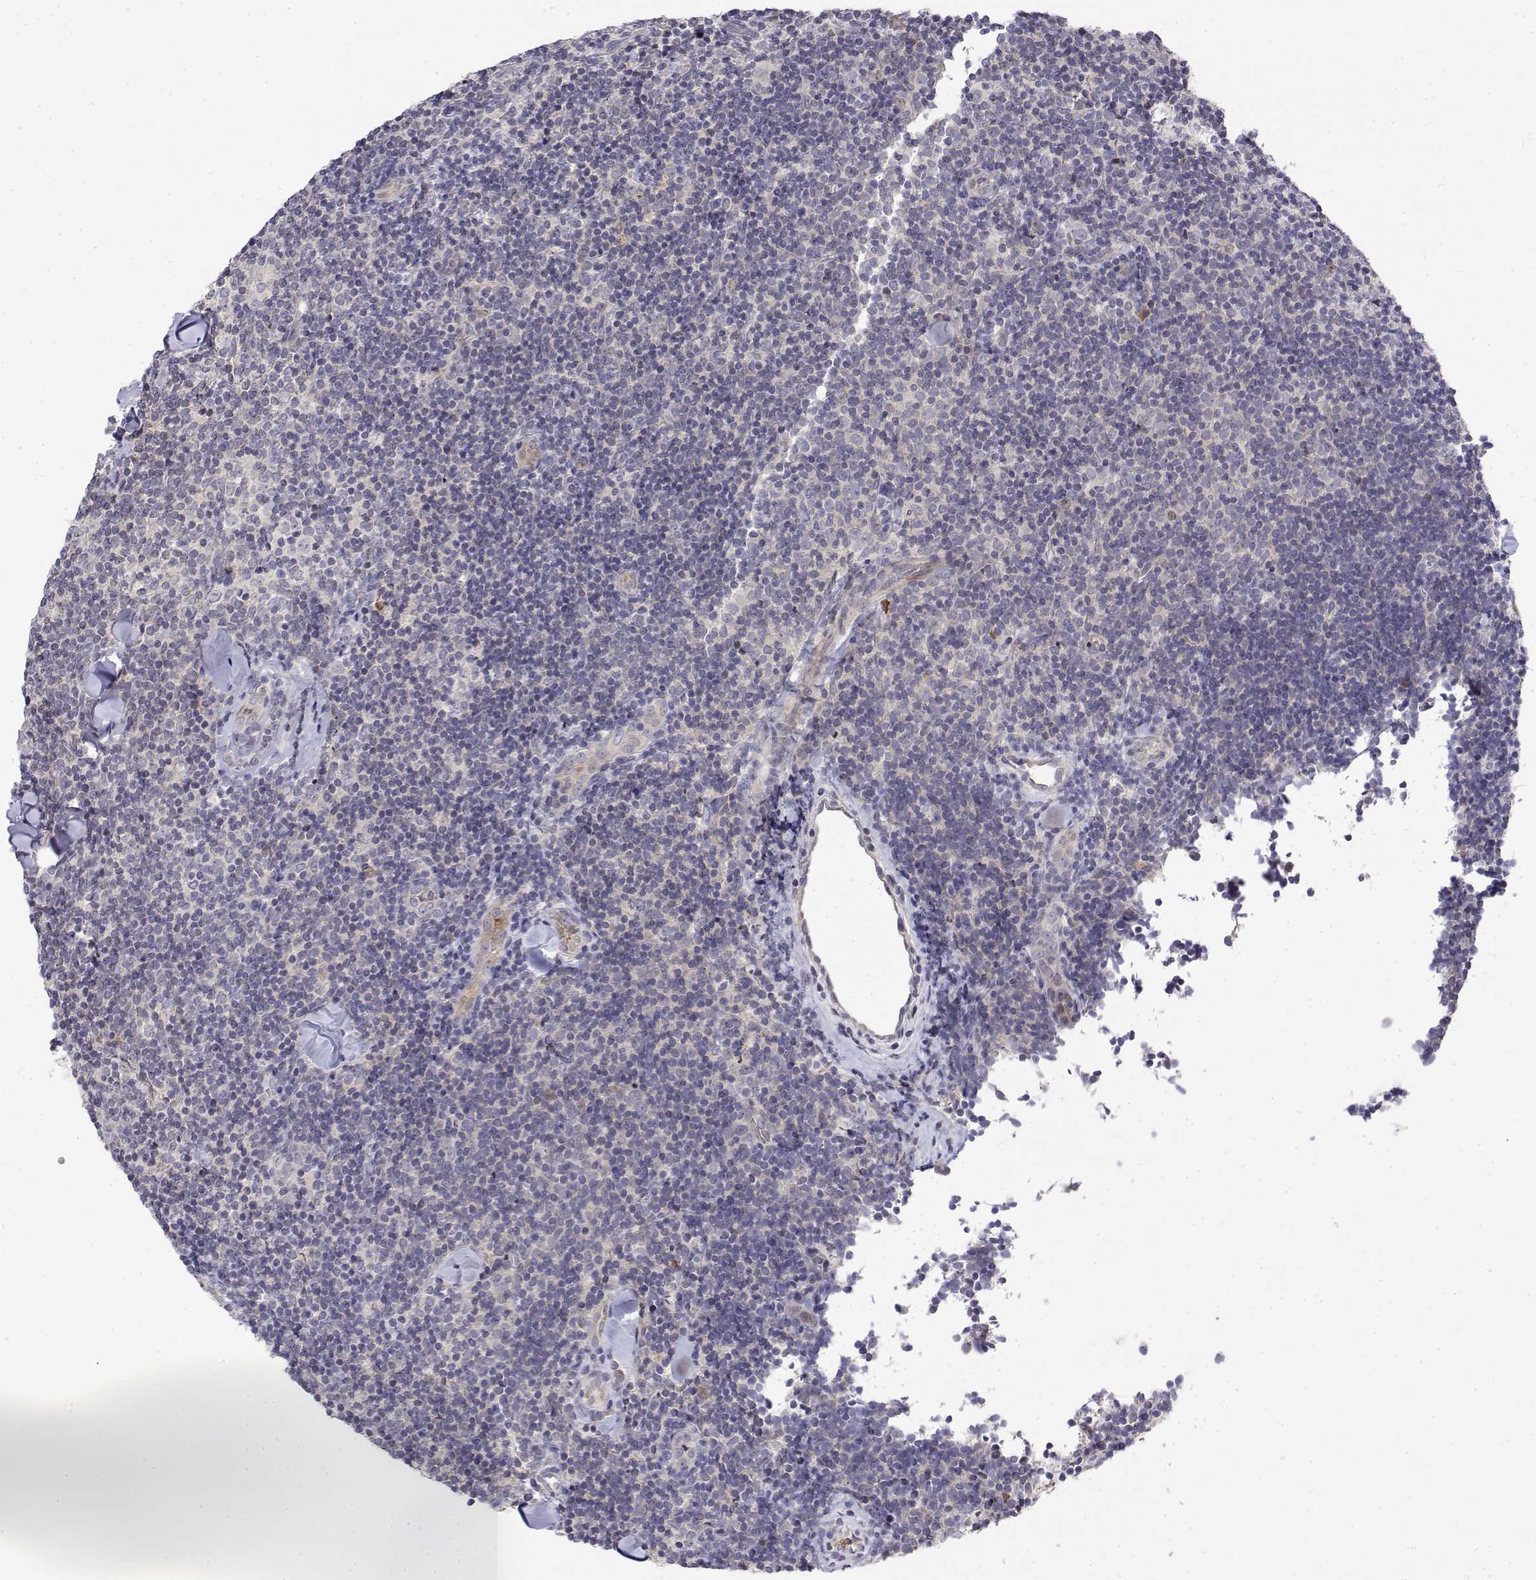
{"staining": {"intensity": "negative", "quantity": "none", "location": "none"}, "tissue": "lymphoma", "cell_type": "Tumor cells", "image_type": "cancer", "snomed": [{"axis": "morphology", "description": "Malignant lymphoma, non-Hodgkin's type, Low grade"}, {"axis": "topography", "description": "Lymph node"}], "caption": "DAB (3,3'-diaminobenzidine) immunohistochemical staining of human lymphoma shows no significant expression in tumor cells.", "gene": "IGFBP4", "patient": {"sex": "female", "age": 56}}